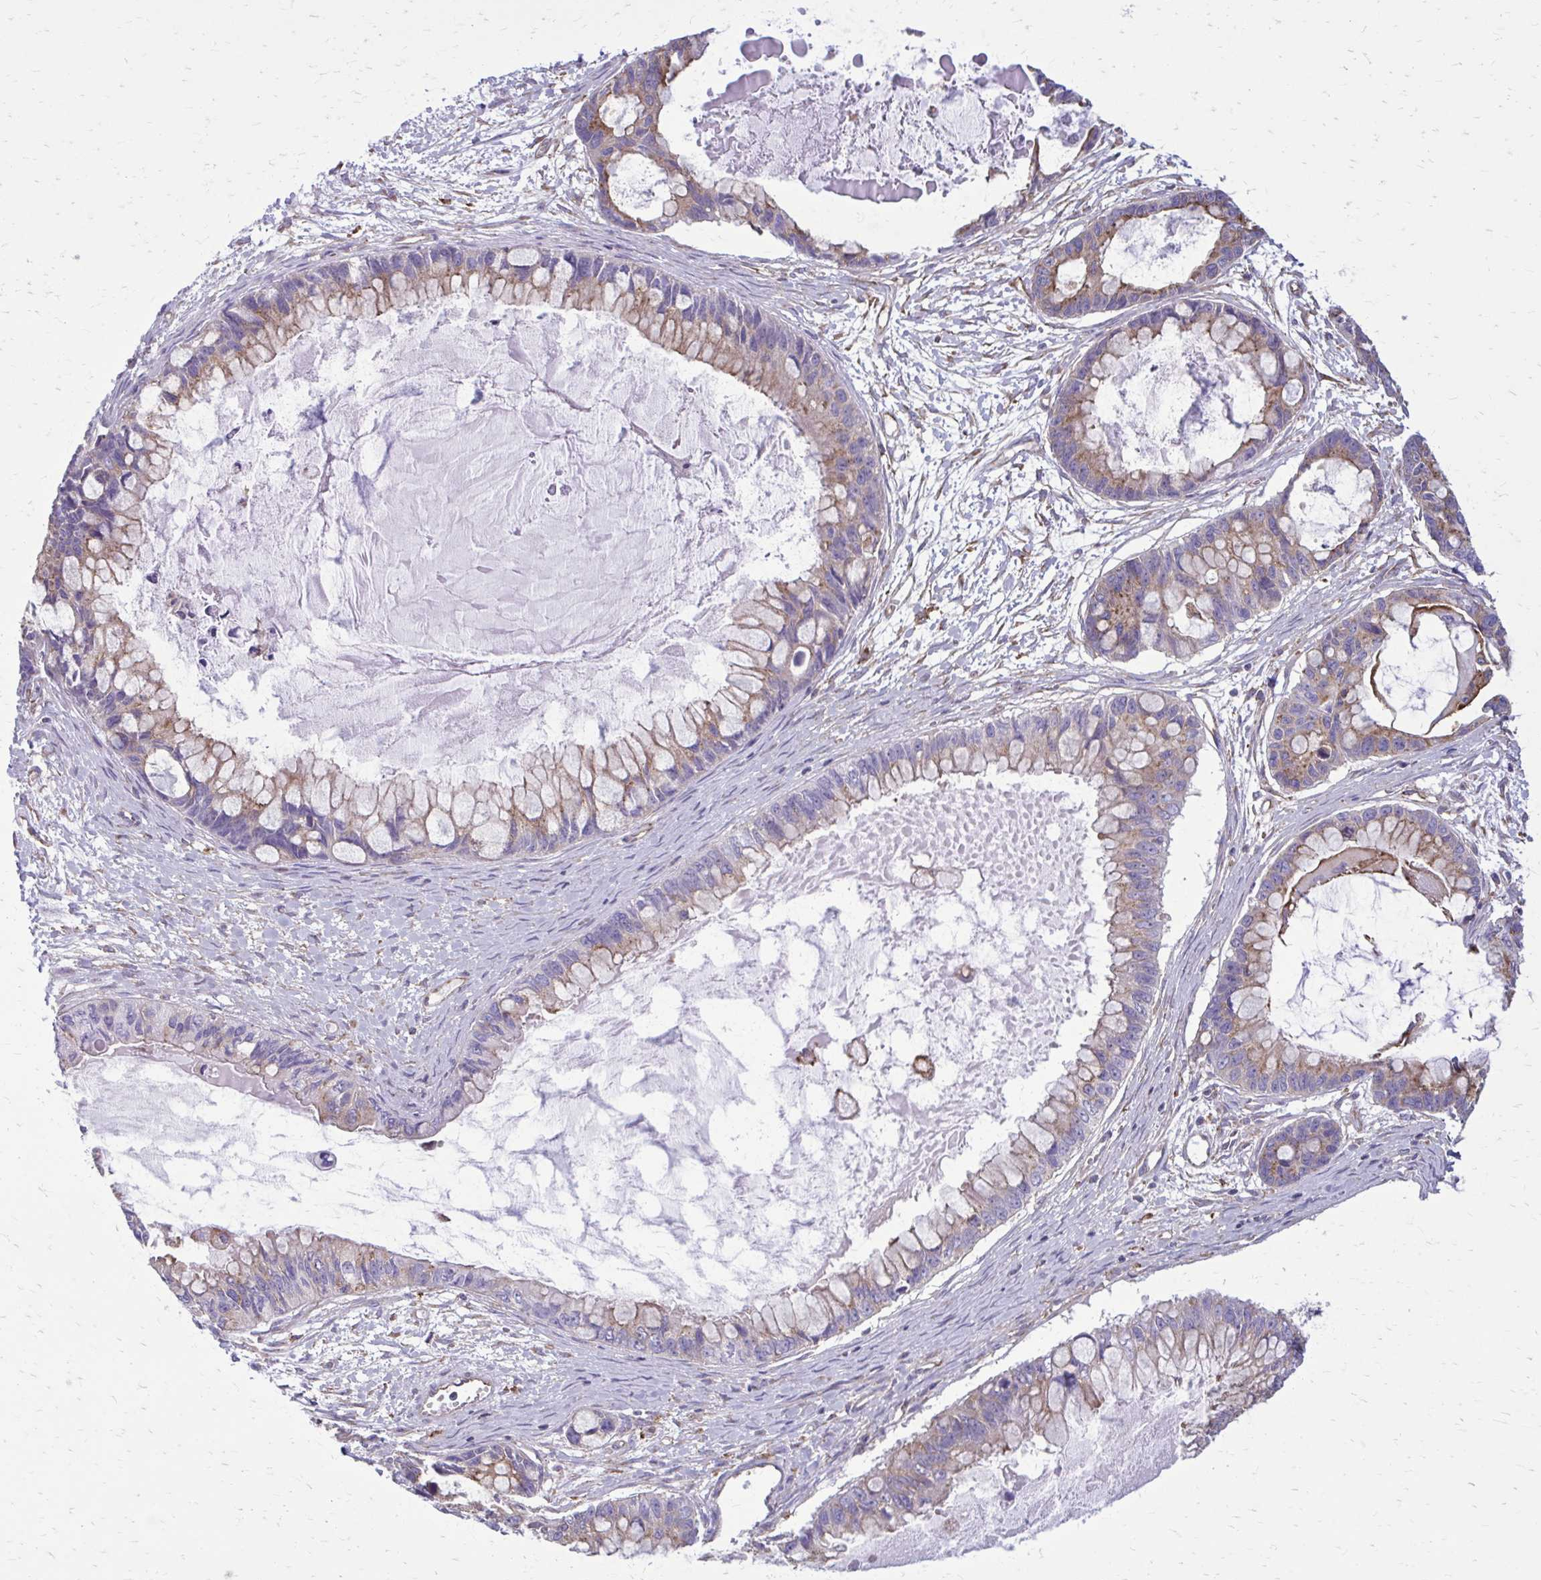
{"staining": {"intensity": "weak", "quantity": "25%-75%", "location": "cytoplasmic/membranous"}, "tissue": "ovarian cancer", "cell_type": "Tumor cells", "image_type": "cancer", "snomed": [{"axis": "morphology", "description": "Cystadenocarcinoma, mucinous, NOS"}, {"axis": "topography", "description": "Ovary"}], "caption": "An image of ovarian mucinous cystadenocarcinoma stained for a protein demonstrates weak cytoplasmic/membranous brown staining in tumor cells. The staining is performed using DAB brown chromogen to label protein expression. The nuclei are counter-stained blue using hematoxylin.", "gene": "CLTA", "patient": {"sex": "female", "age": 63}}